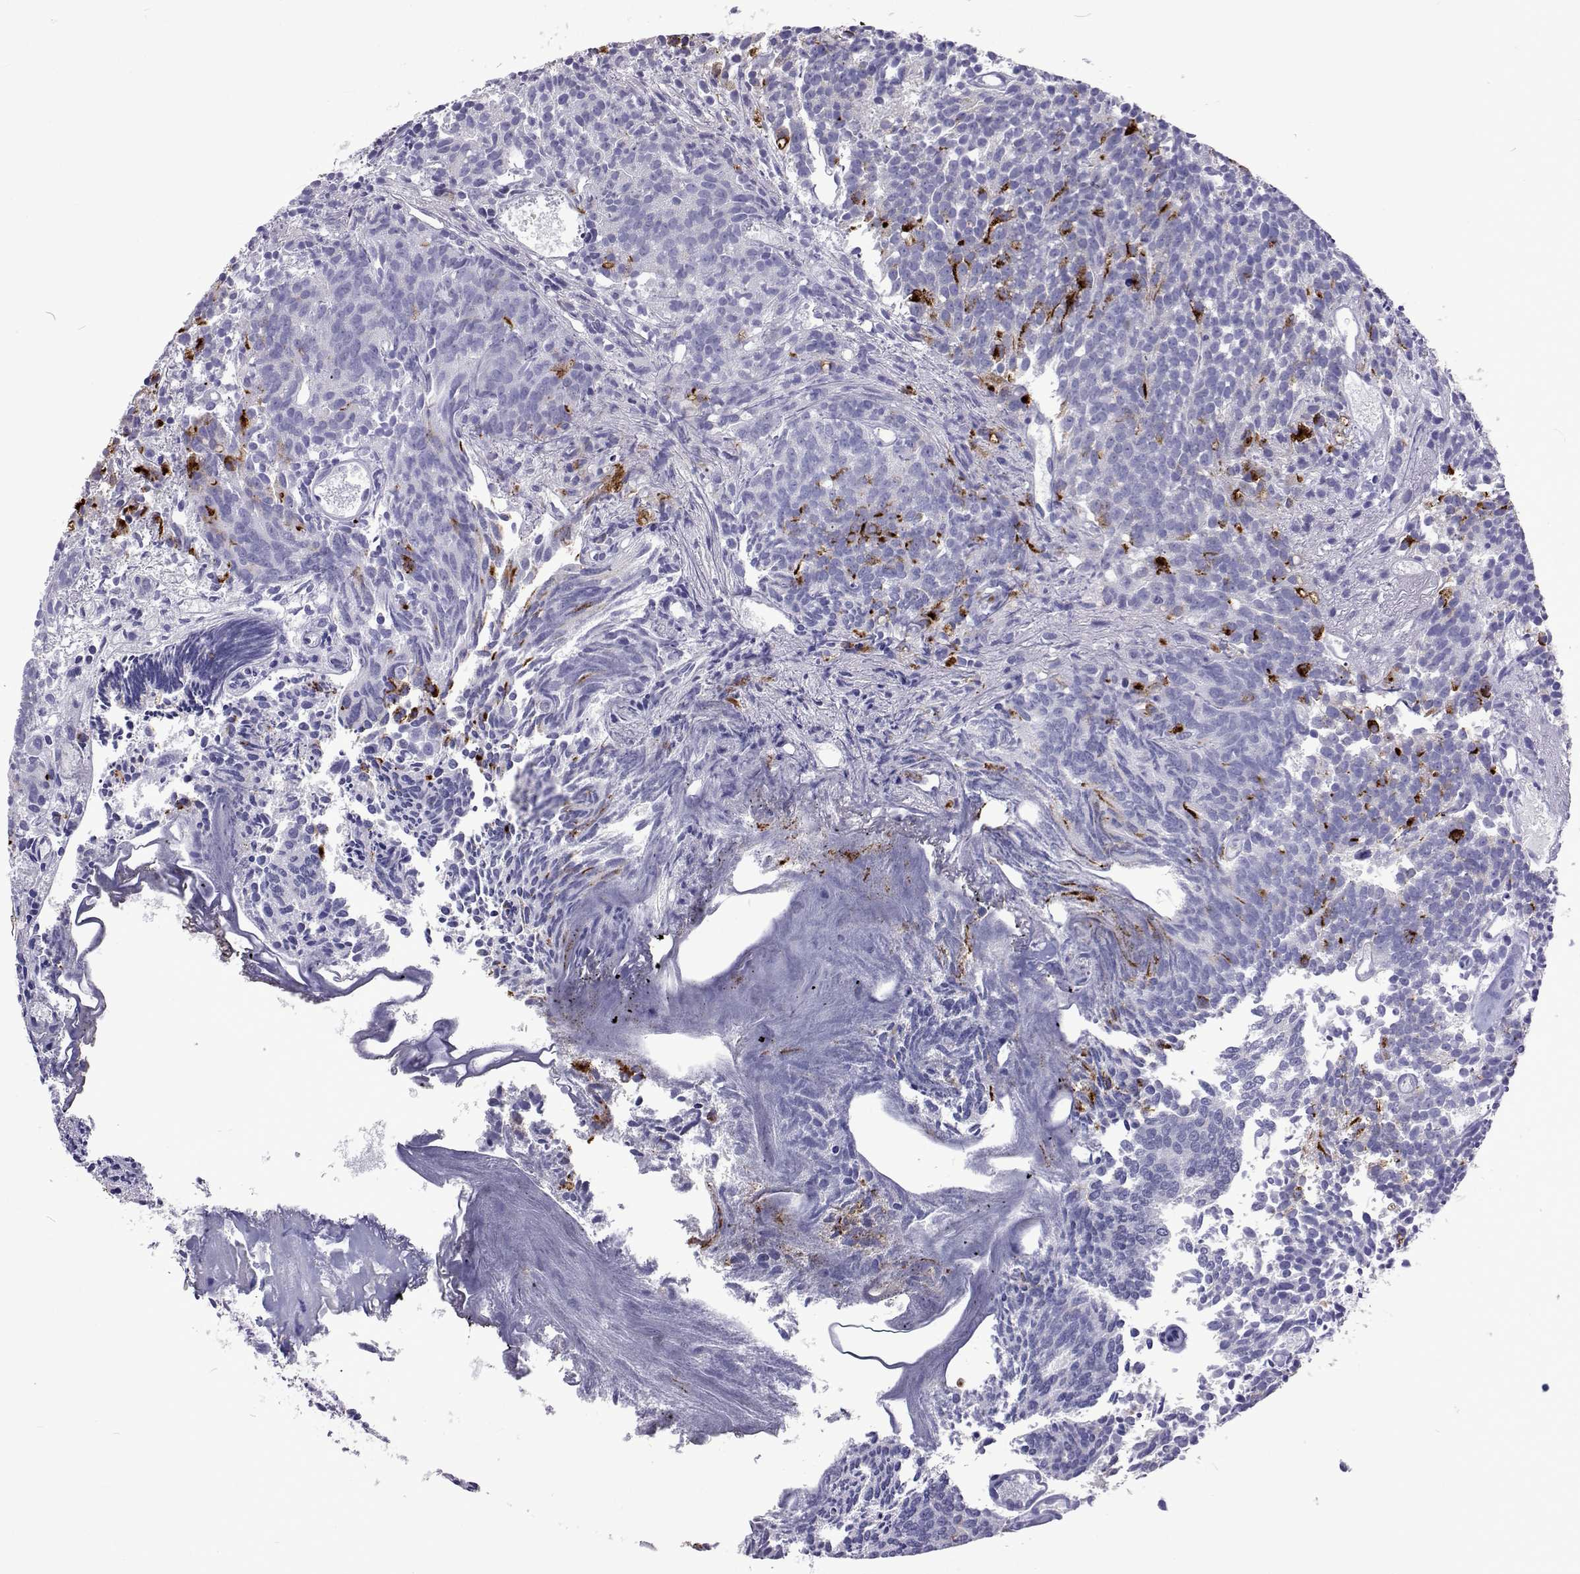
{"staining": {"intensity": "moderate", "quantity": "<25%", "location": "cytoplasmic/membranous"}, "tissue": "prostate cancer", "cell_type": "Tumor cells", "image_type": "cancer", "snomed": [{"axis": "morphology", "description": "Adenocarcinoma, High grade"}, {"axis": "topography", "description": "Prostate"}], "caption": "Immunohistochemistry of human adenocarcinoma (high-grade) (prostate) displays low levels of moderate cytoplasmic/membranous expression in approximately <25% of tumor cells. The staining was performed using DAB (3,3'-diaminobenzidine), with brown indicating positive protein expression. Nuclei are stained blue with hematoxylin.", "gene": "UMODL1", "patient": {"sex": "male", "age": 58}}